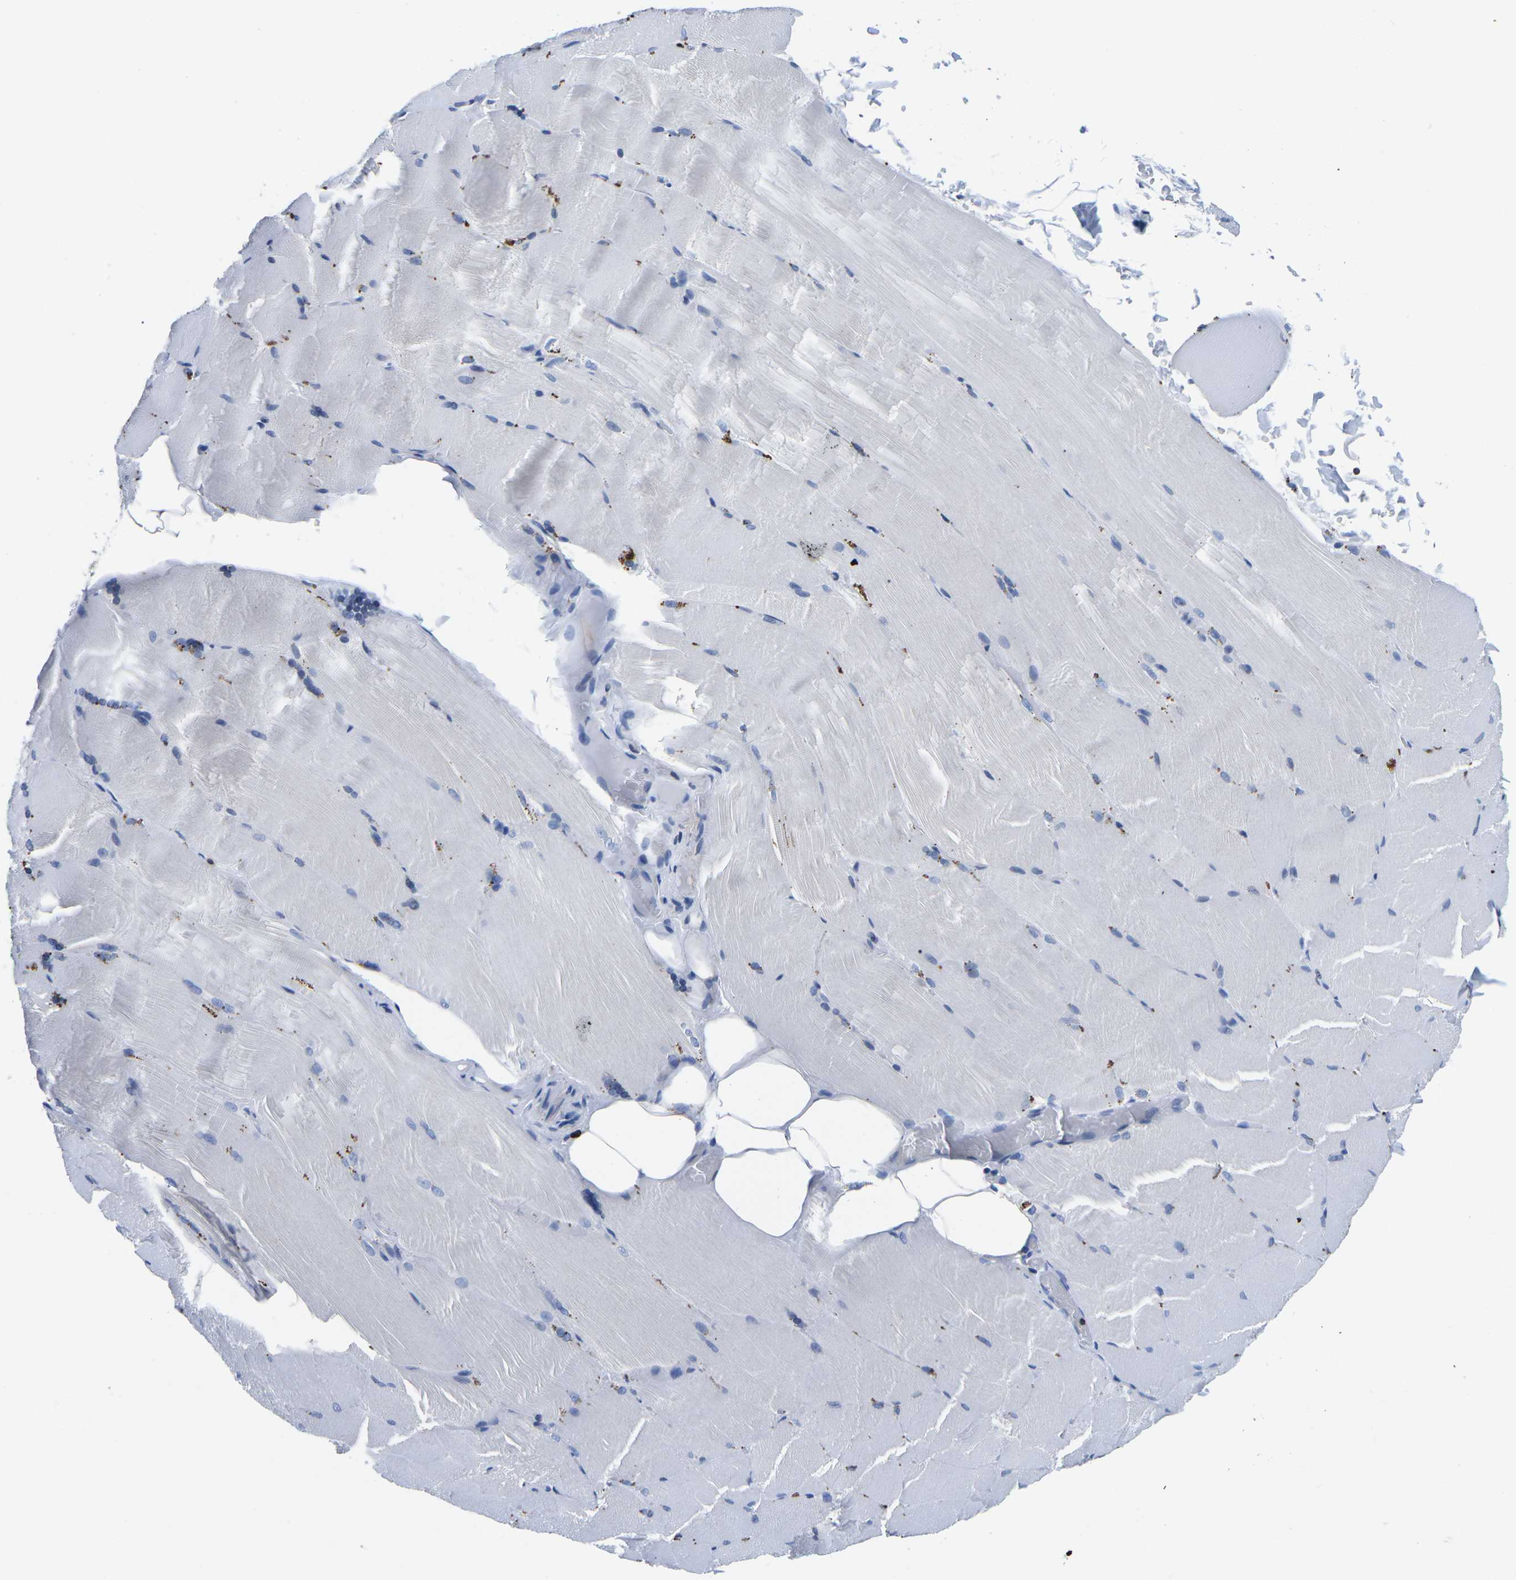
{"staining": {"intensity": "negative", "quantity": "none", "location": "none"}, "tissue": "skeletal muscle", "cell_type": "Myocytes", "image_type": "normal", "snomed": [{"axis": "morphology", "description": "Normal tissue, NOS"}, {"axis": "topography", "description": "Skin"}, {"axis": "topography", "description": "Skeletal muscle"}], "caption": "Immunohistochemistry (IHC) of benign skeletal muscle exhibits no expression in myocytes. (Brightfield microscopy of DAB (3,3'-diaminobenzidine) immunohistochemistry at high magnification).", "gene": "CTSW", "patient": {"sex": "male", "age": 83}}